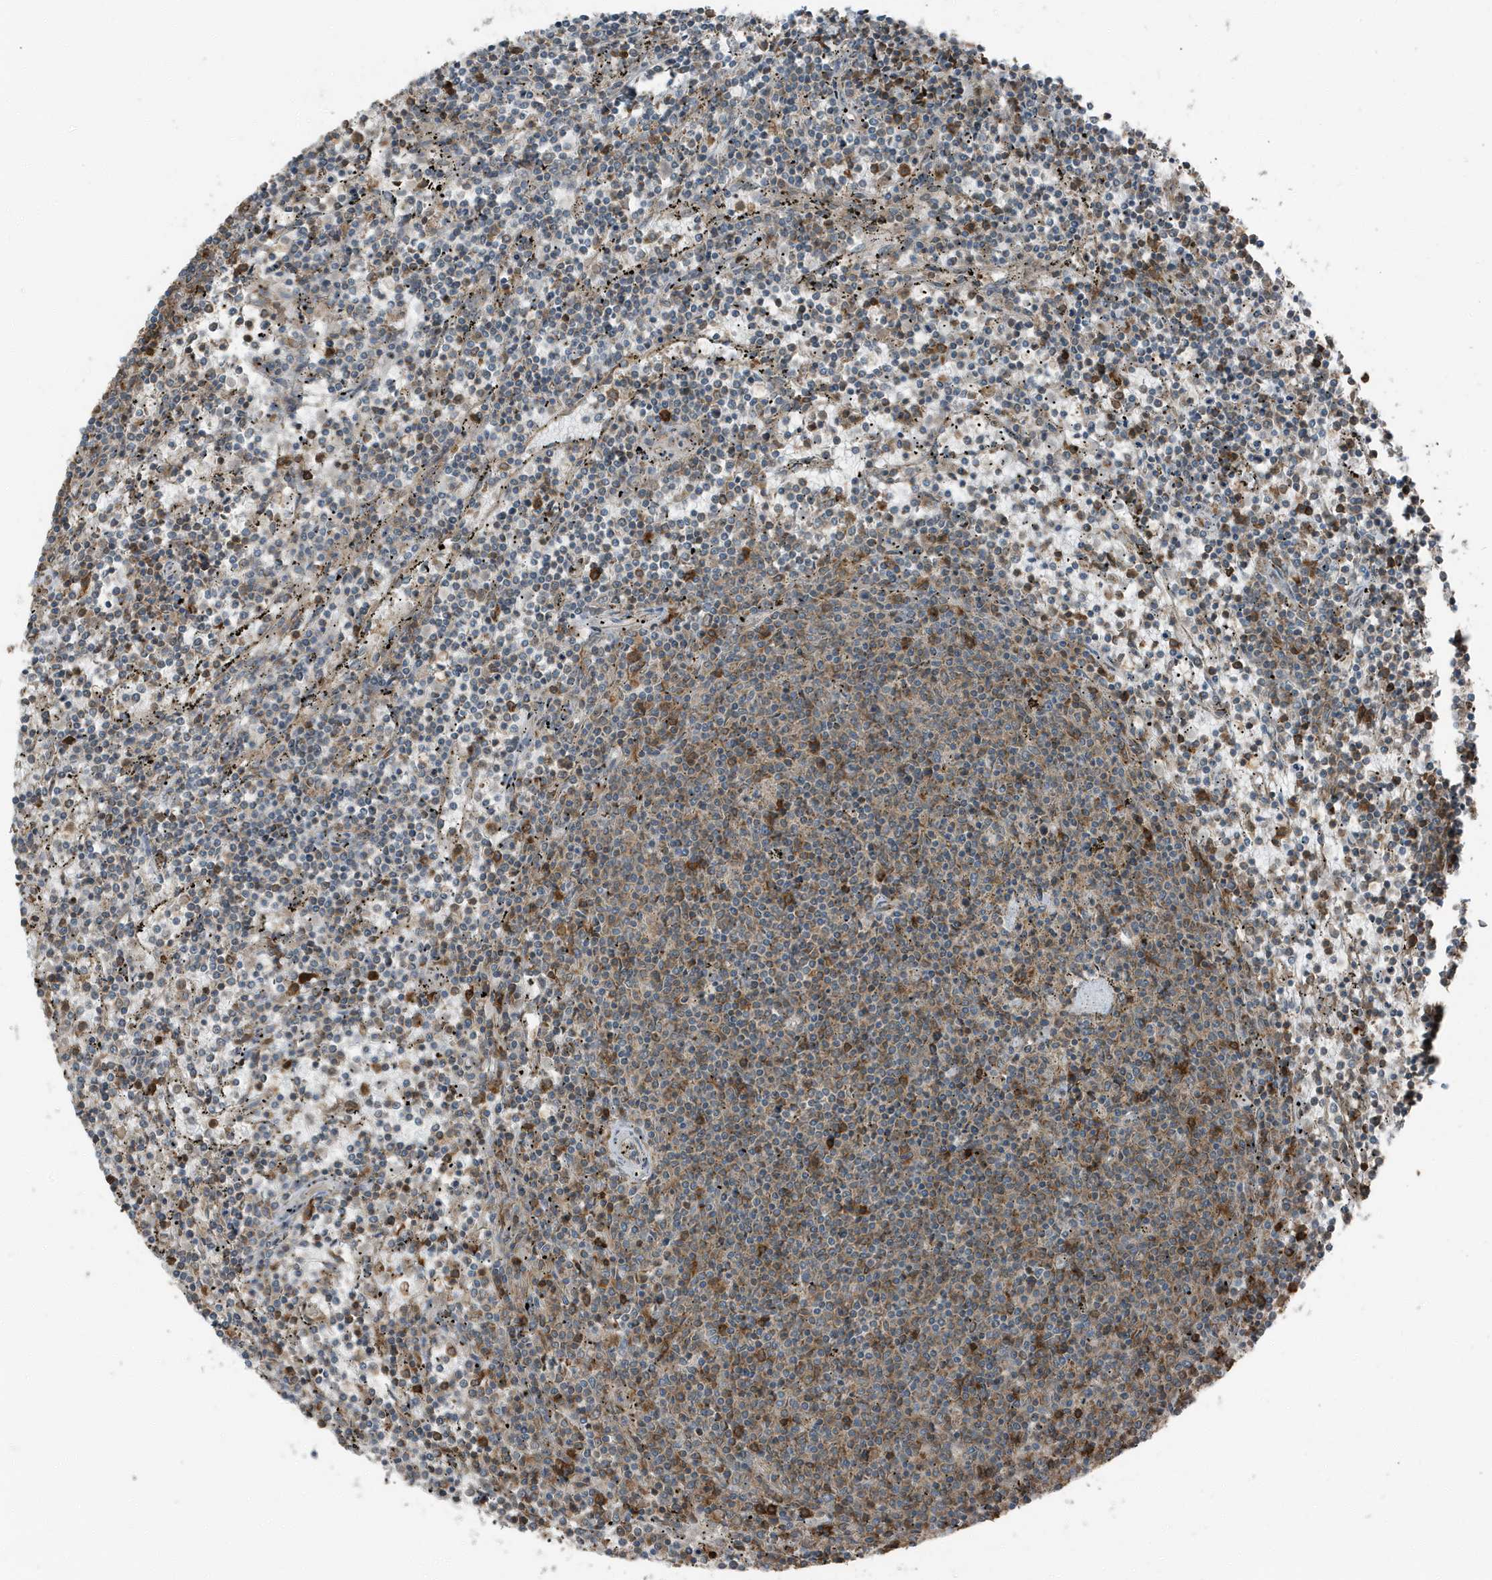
{"staining": {"intensity": "weak", "quantity": "<25%", "location": "cytoplasmic/membranous"}, "tissue": "lymphoma", "cell_type": "Tumor cells", "image_type": "cancer", "snomed": [{"axis": "morphology", "description": "Malignant lymphoma, non-Hodgkin's type, Low grade"}, {"axis": "topography", "description": "Spleen"}], "caption": "Immunohistochemical staining of human lymphoma exhibits no significant staining in tumor cells.", "gene": "AZI2", "patient": {"sex": "female", "age": 50}}